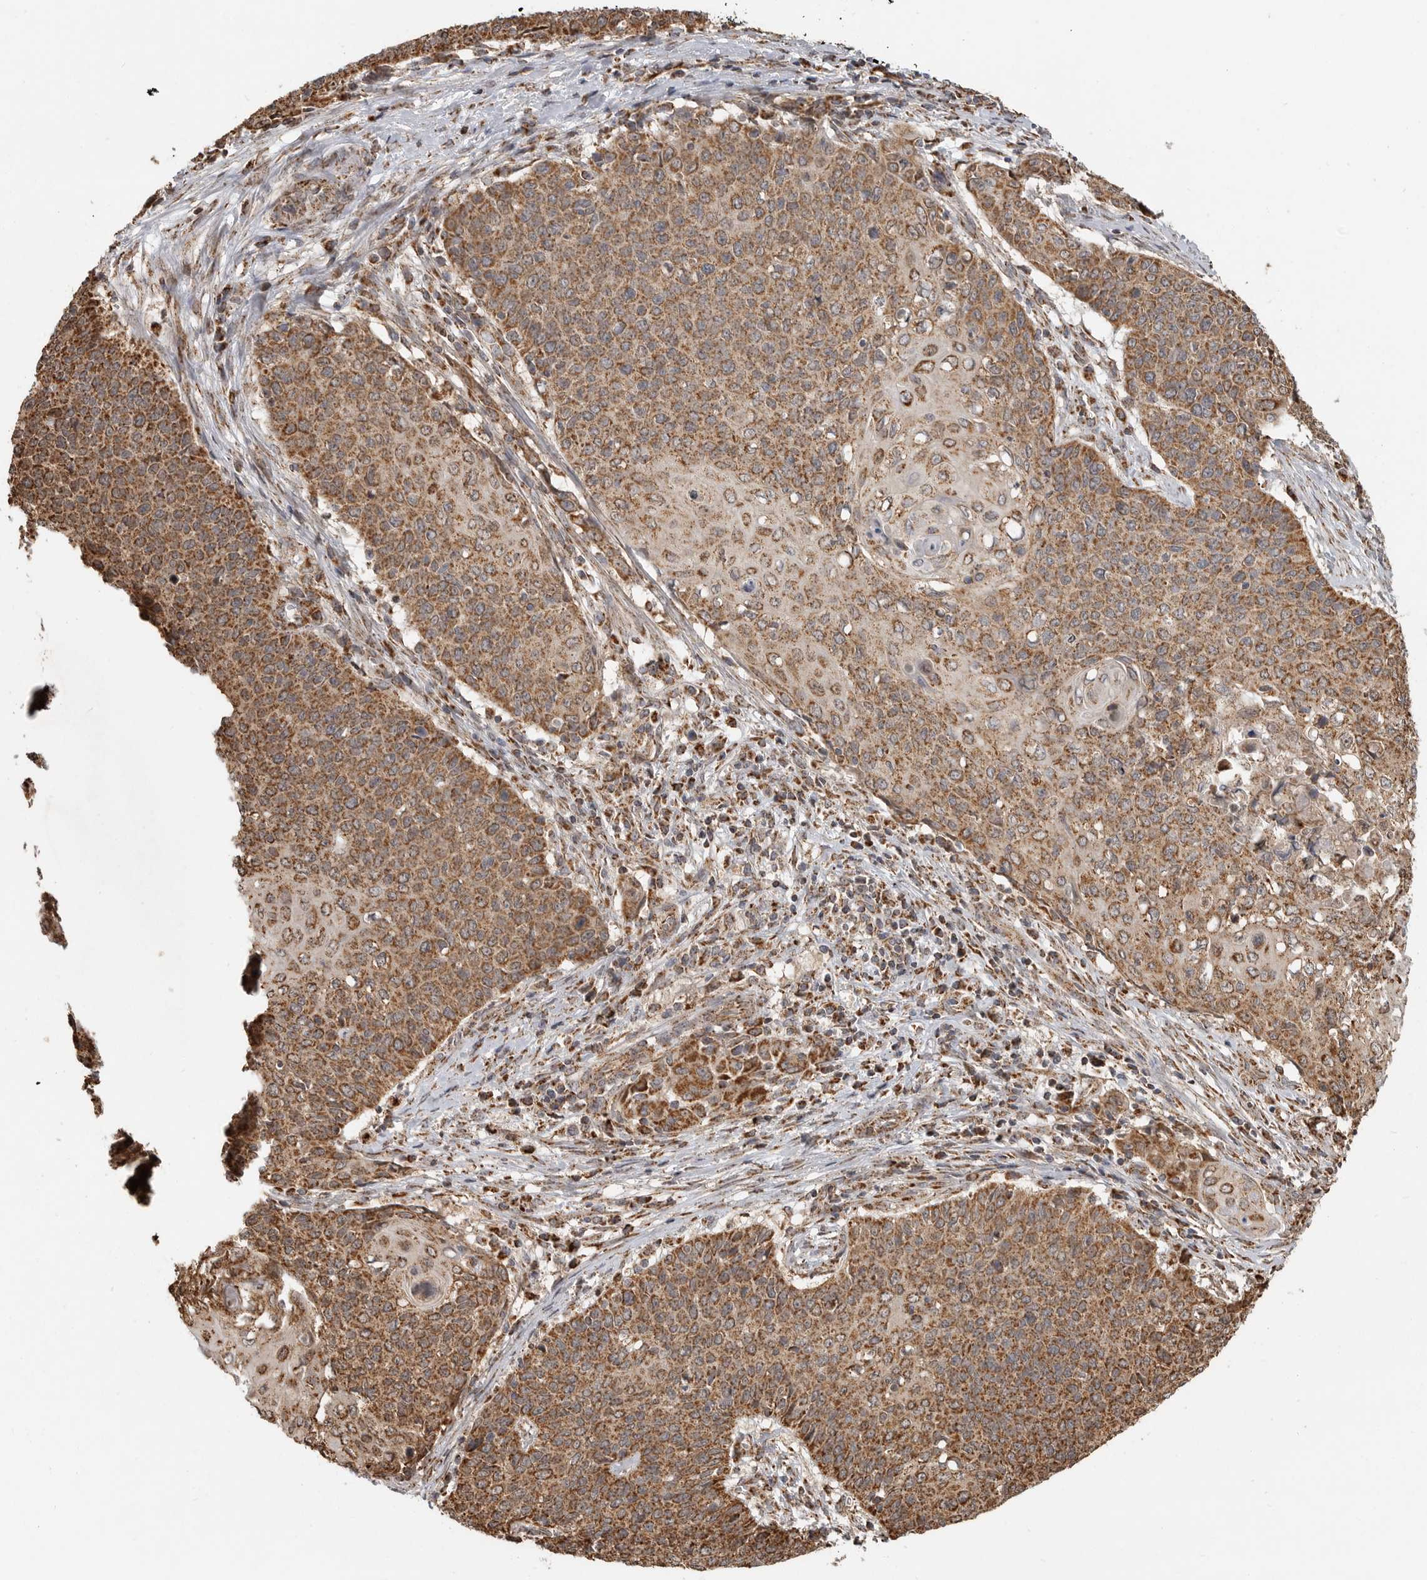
{"staining": {"intensity": "moderate", "quantity": ">75%", "location": "cytoplasmic/membranous"}, "tissue": "cervical cancer", "cell_type": "Tumor cells", "image_type": "cancer", "snomed": [{"axis": "morphology", "description": "Squamous cell carcinoma, NOS"}, {"axis": "topography", "description": "Cervix"}], "caption": "High-power microscopy captured an IHC micrograph of cervical cancer (squamous cell carcinoma), revealing moderate cytoplasmic/membranous staining in about >75% of tumor cells.", "gene": "GCNT2", "patient": {"sex": "female", "age": 39}}